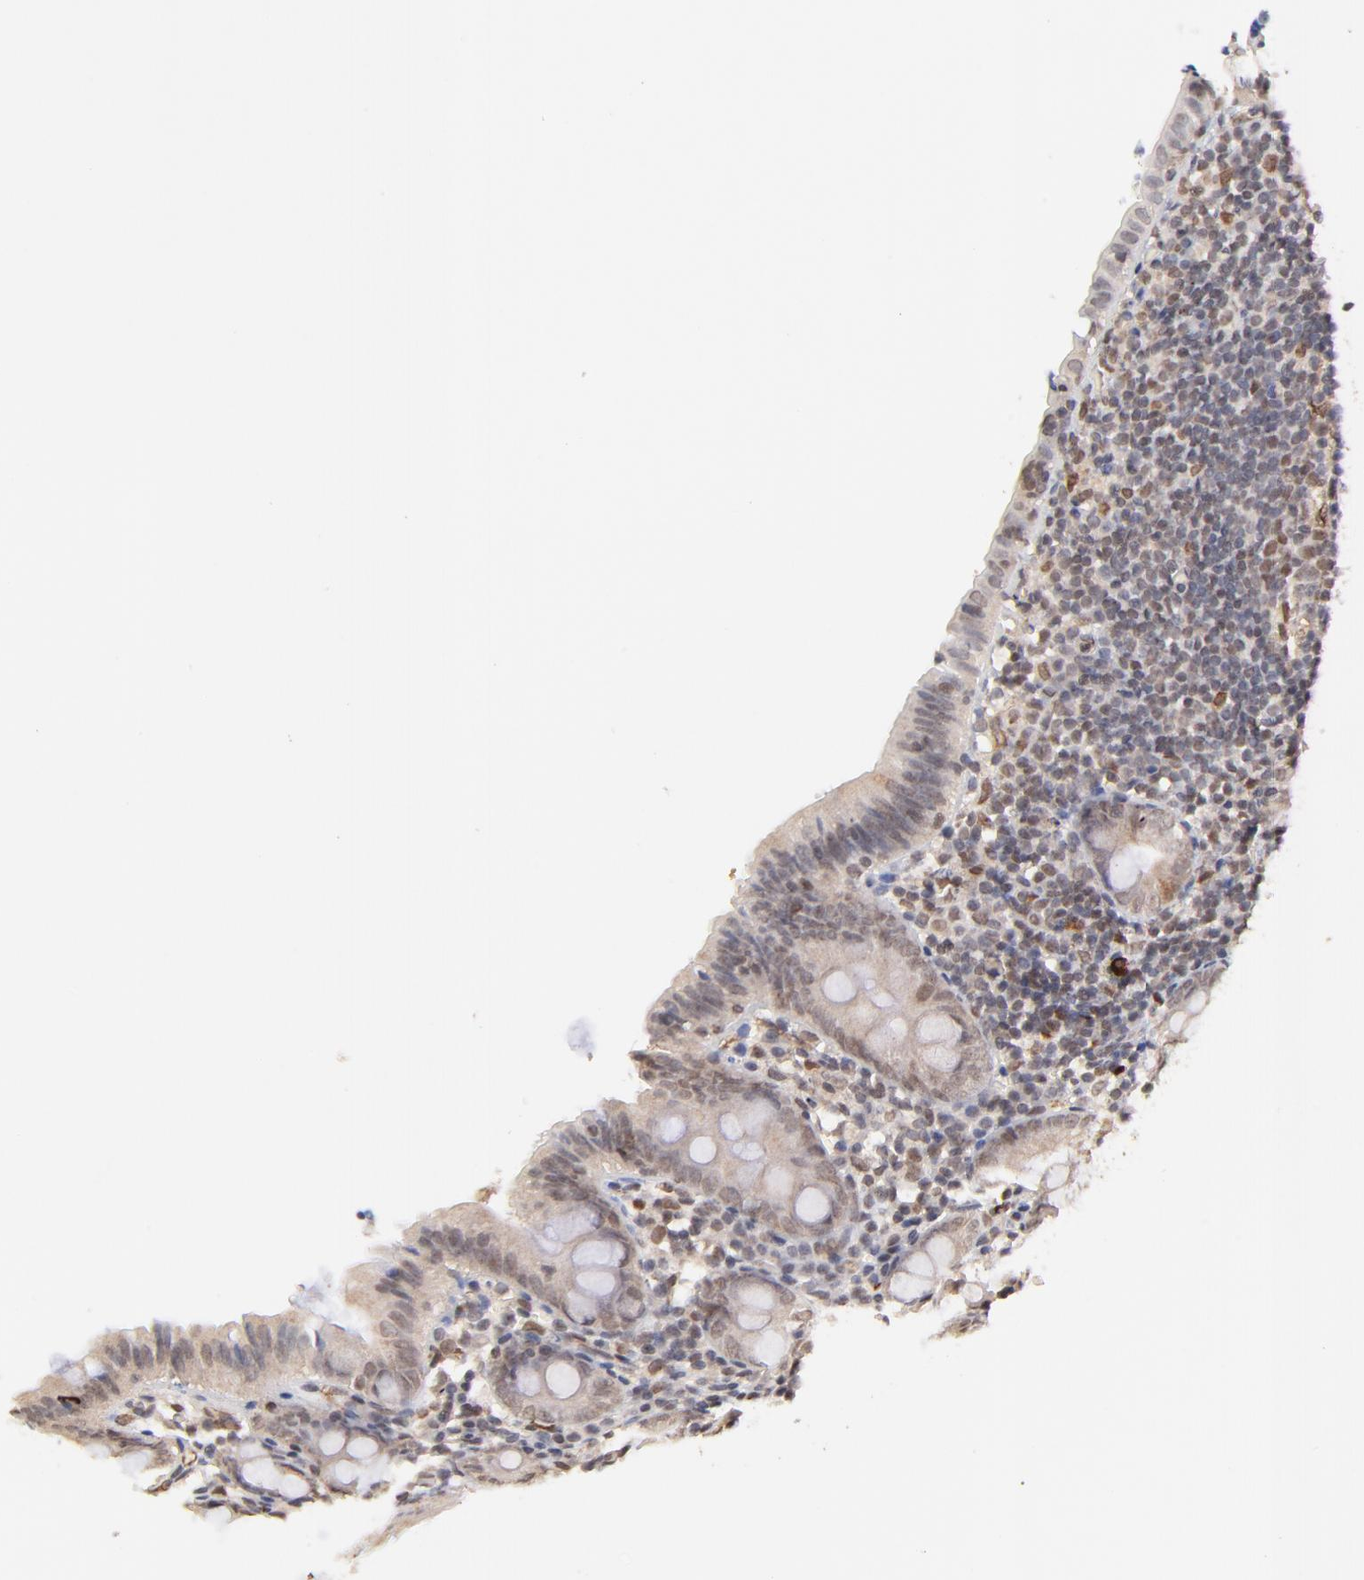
{"staining": {"intensity": "weak", "quantity": "<25%", "location": "nuclear"}, "tissue": "appendix", "cell_type": "Glandular cells", "image_type": "normal", "snomed": [{"axis": "morphology", "description": "Normal tissue, NOS"}, {"axis": "topography", "description": "Appendix"}], "caption": "The image displays no staining of glandular cells in unremarkable appendix. (Stains: DAB (3,3'-diaminobenzidine) IHC with hematoxylin counter stain, Microscopy: brightfield microscopy at high magnification).", "gene": "ZFP92", "patient": {"sex": "female", "age": 10}}